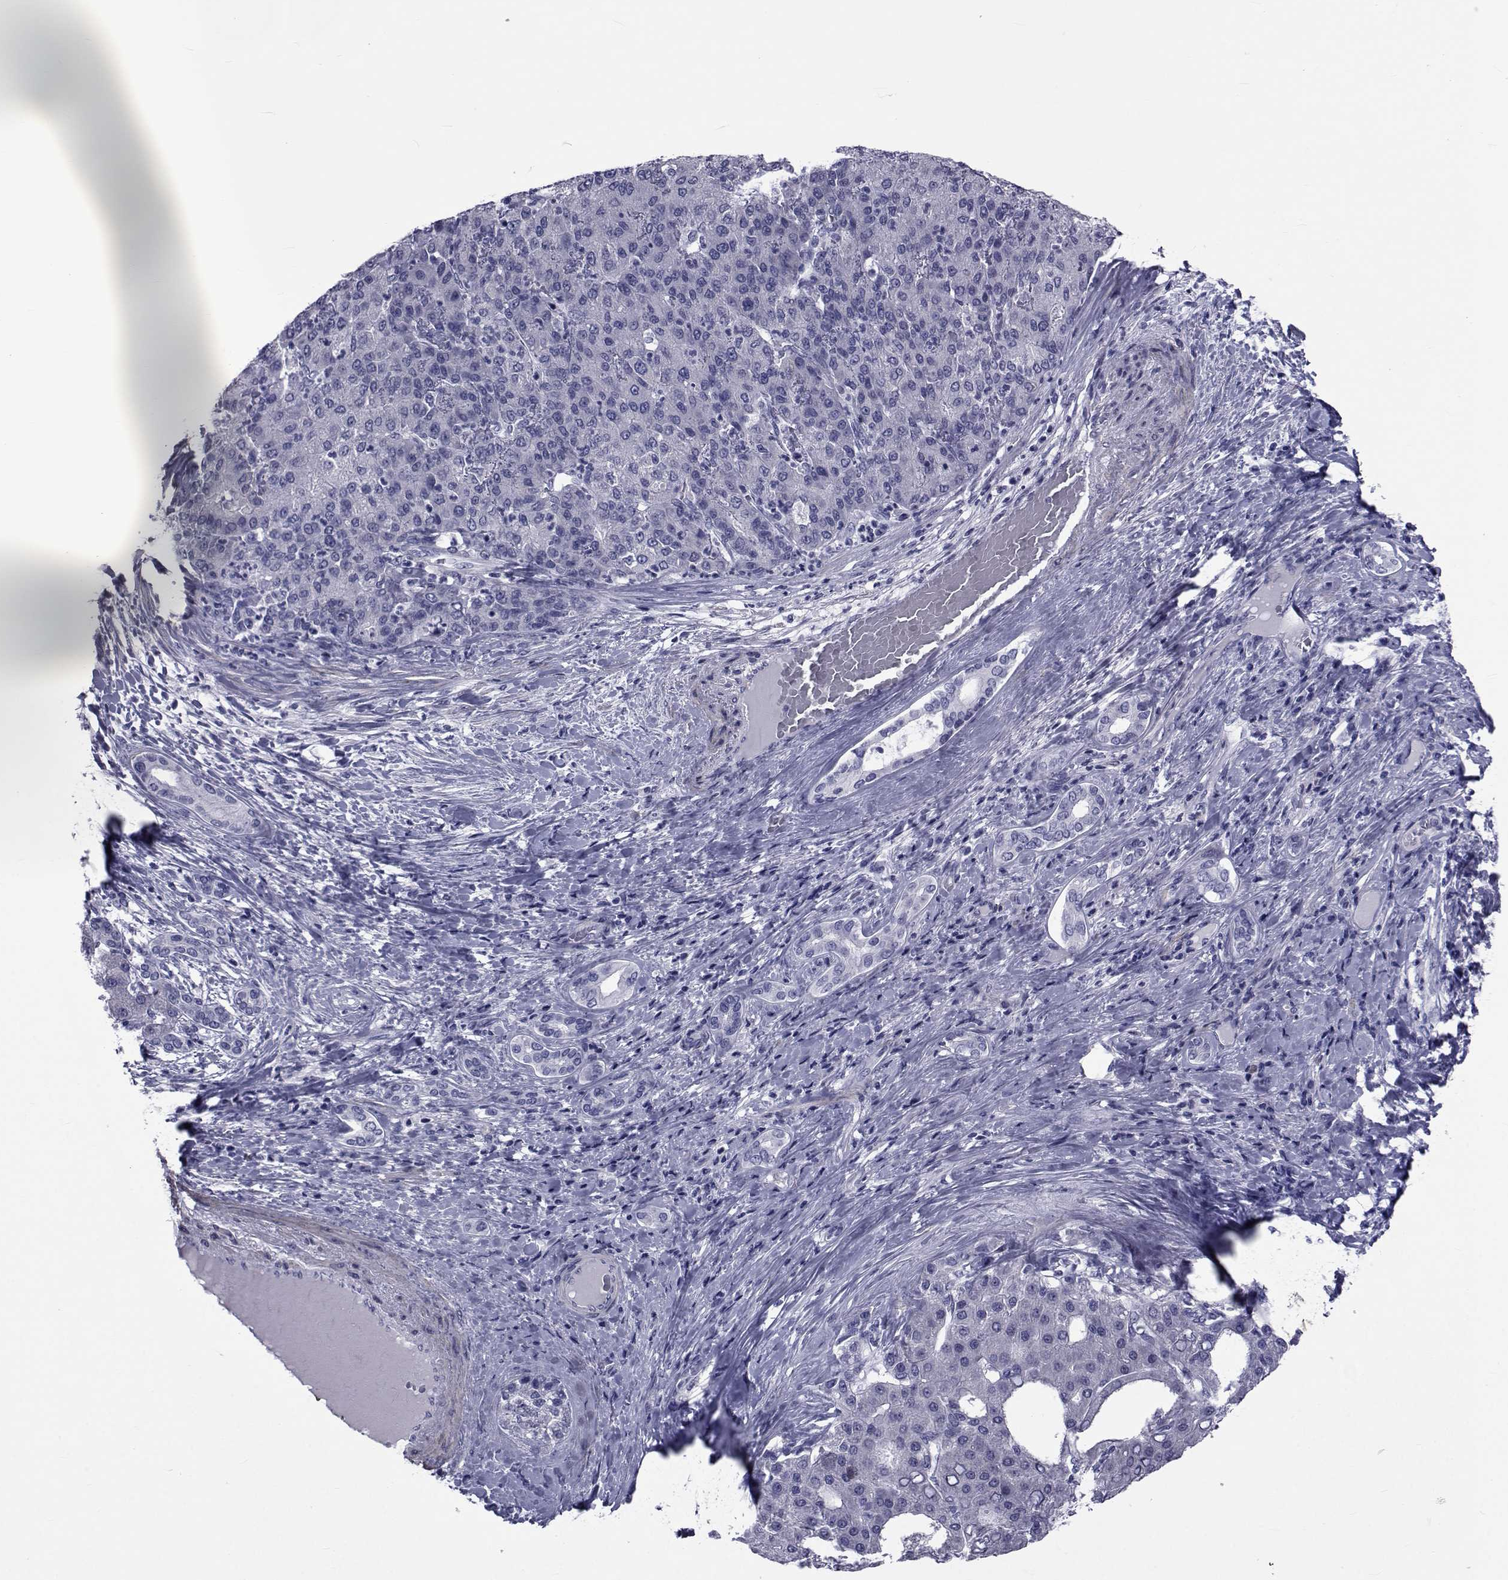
{"staining": {"intensity": "negative", "quantity": "none", "location": "none"}, "tissue": "liver cancer", "cell_type": "Tumor cells", "image_type": "cancer", "snomed": [{"axis": "morphology", "description": "Carcinoma, Hepatocellular, NOS"}, {"axis": "topography", "description": "Liver"}], "caption": "This is a photomicrograph of IHC staining of hepatocellular carcinoma (liver), which shows no positivity in tumor cells.", "gene": "GKAP1", "patient": {"sex": "male", "age": 65}}